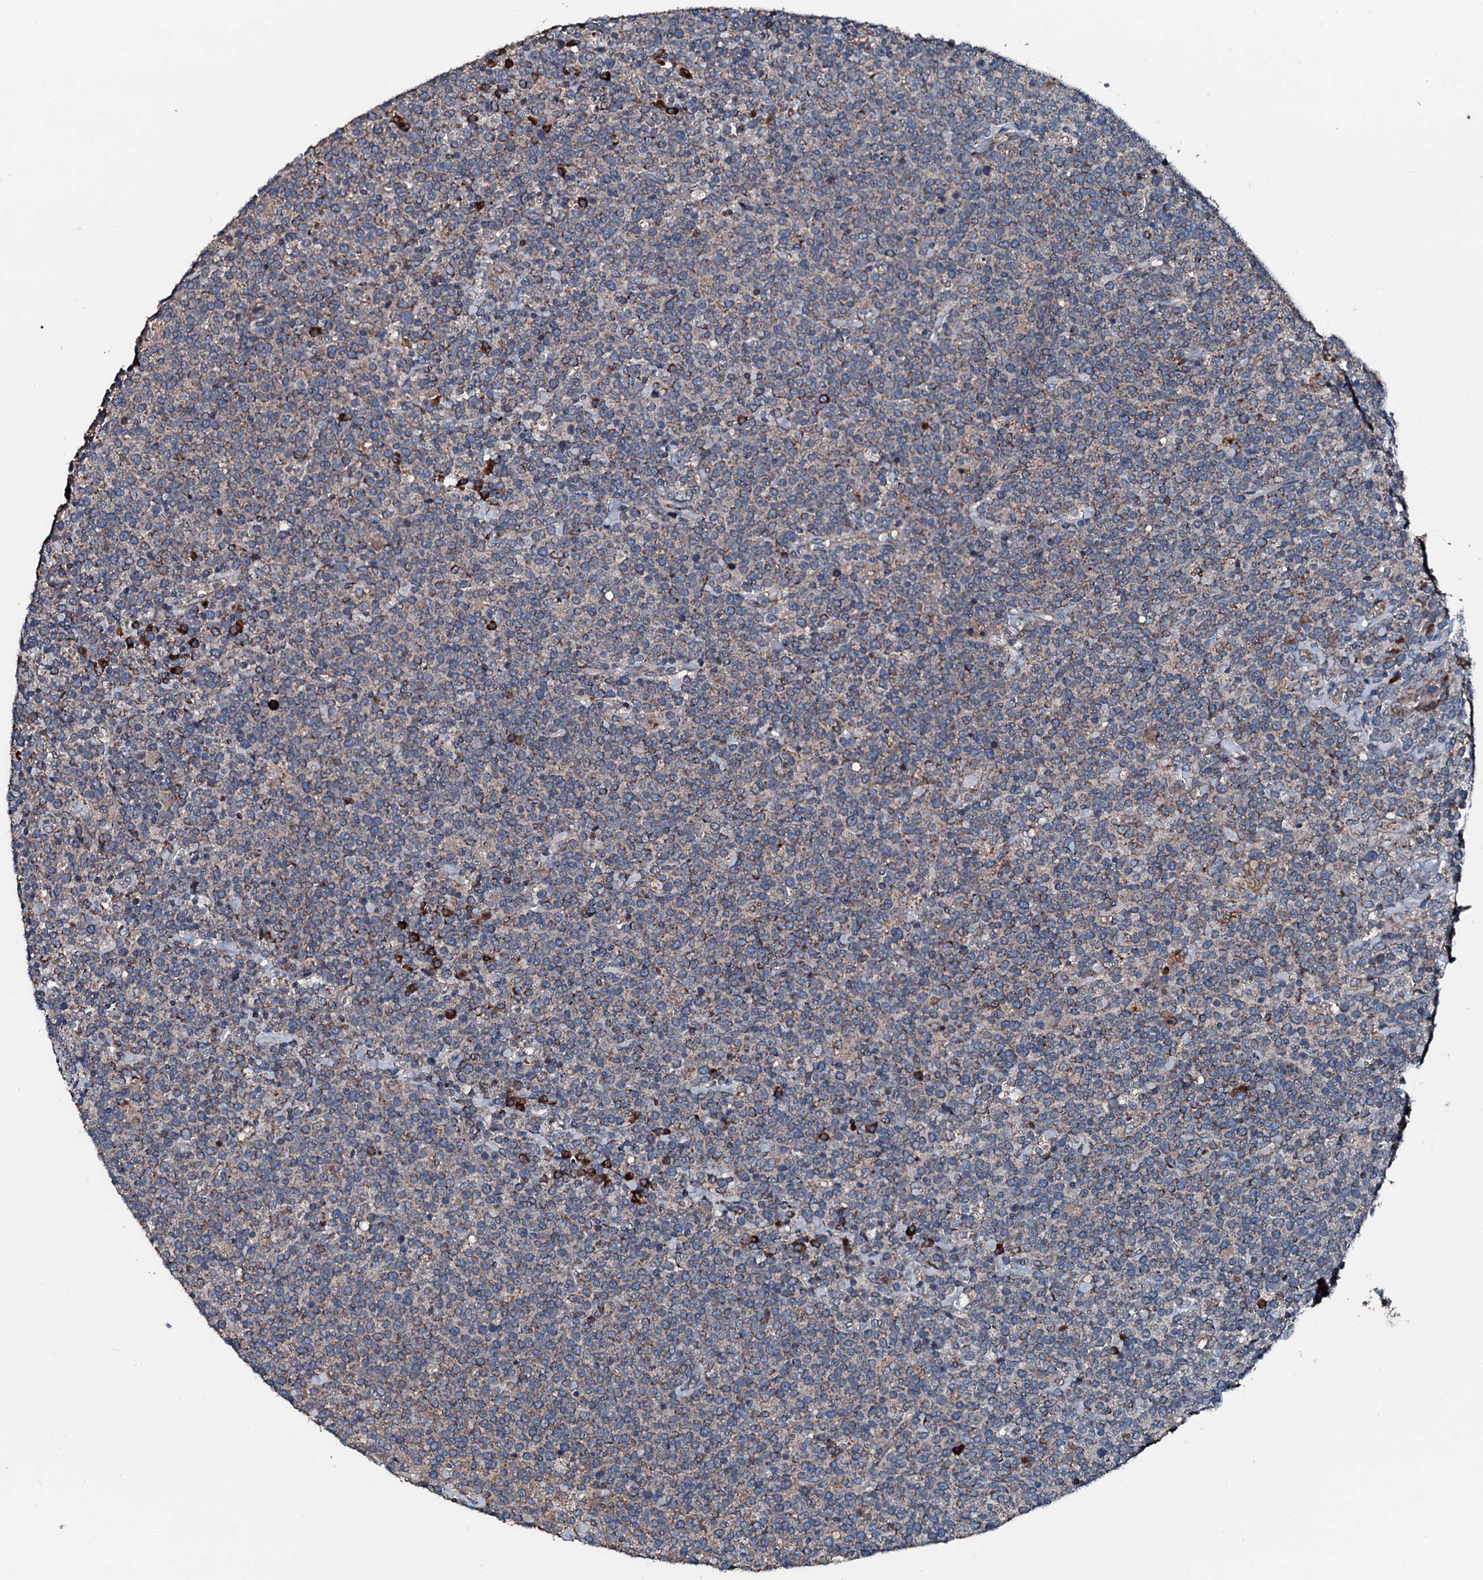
{"staining": {"intensity": "negative", "quantity": "none", "location": "none"}, "tissue": "lymphoma", "cell_type": "Tumor cells", "image_type": "cancer", "snomed": [{"axis": "morphology", "description": "Malignant lymphoma, non-Hodgkin's type, High grade"}, {"axis": "topography", "description": "Lymph node"}], "caption": "An image of human lymphoma is negative for staining in tumor cells. (IHC, brightfield microscopy, high magnification).", "gene": "ACSS3", "patient": {"sex": "male", "age": 61}}